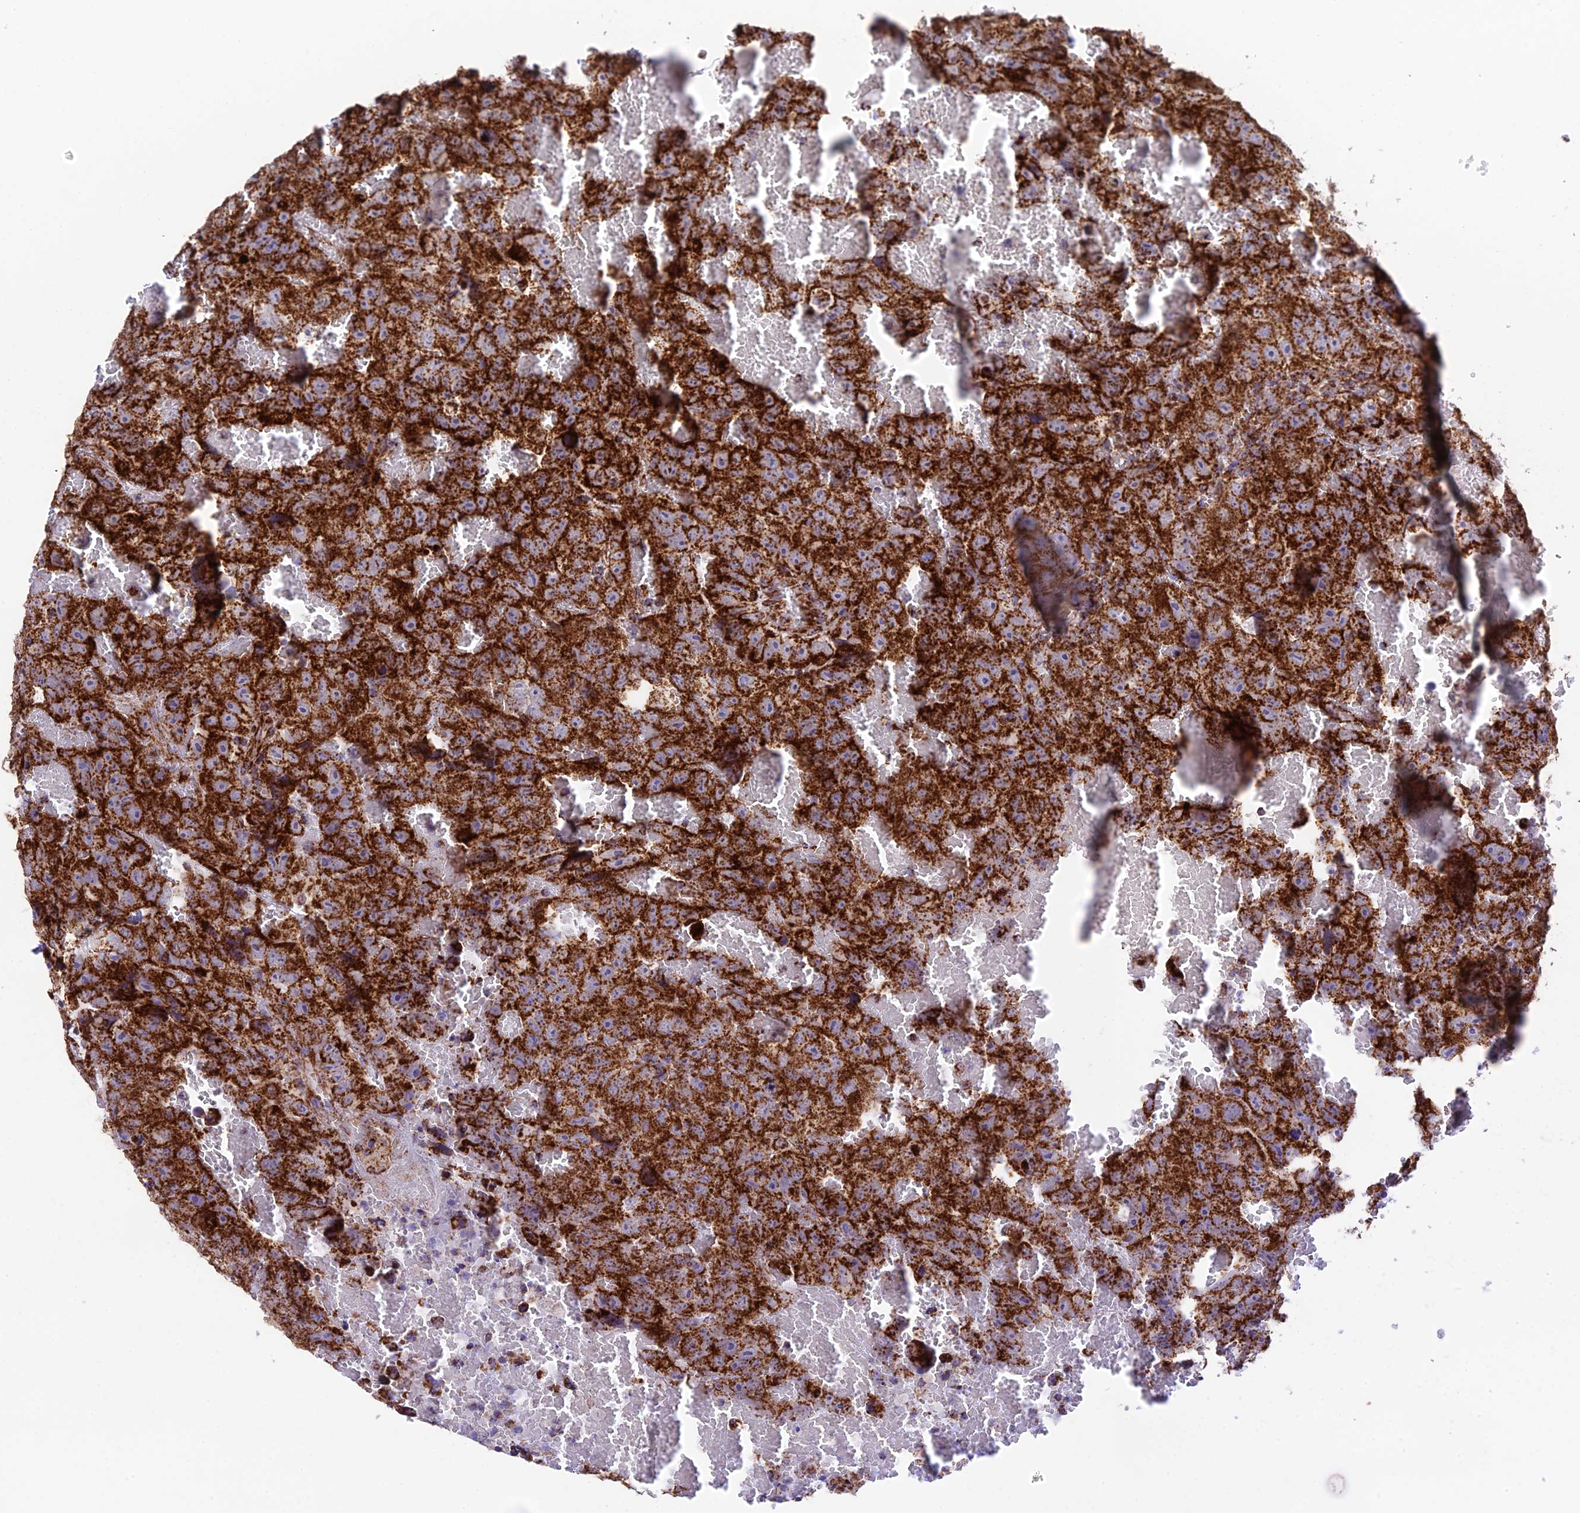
{"staining": {"intensity": "strong", "quantity": ">75%", "location": "cytoplasmic/membranous"}, "tissue": "testis cancer", "cell_type": "Tumor cells", "image_type": "cancer", "snomed": [{"axis": "morphology", "description": "Carcinoma, Embryonal, NOS"}, {"axis": "topography", "description": "Testis"}], "caption": "The image shows immunohistochemical staining of testis embryonal carcinoma. There is strong cytoplasmic/membranous positivity is appreciated in approximately >75% of tumor cells.", "gene": "CHCHD3", "patient": {"sex": "male", "age": 45}}